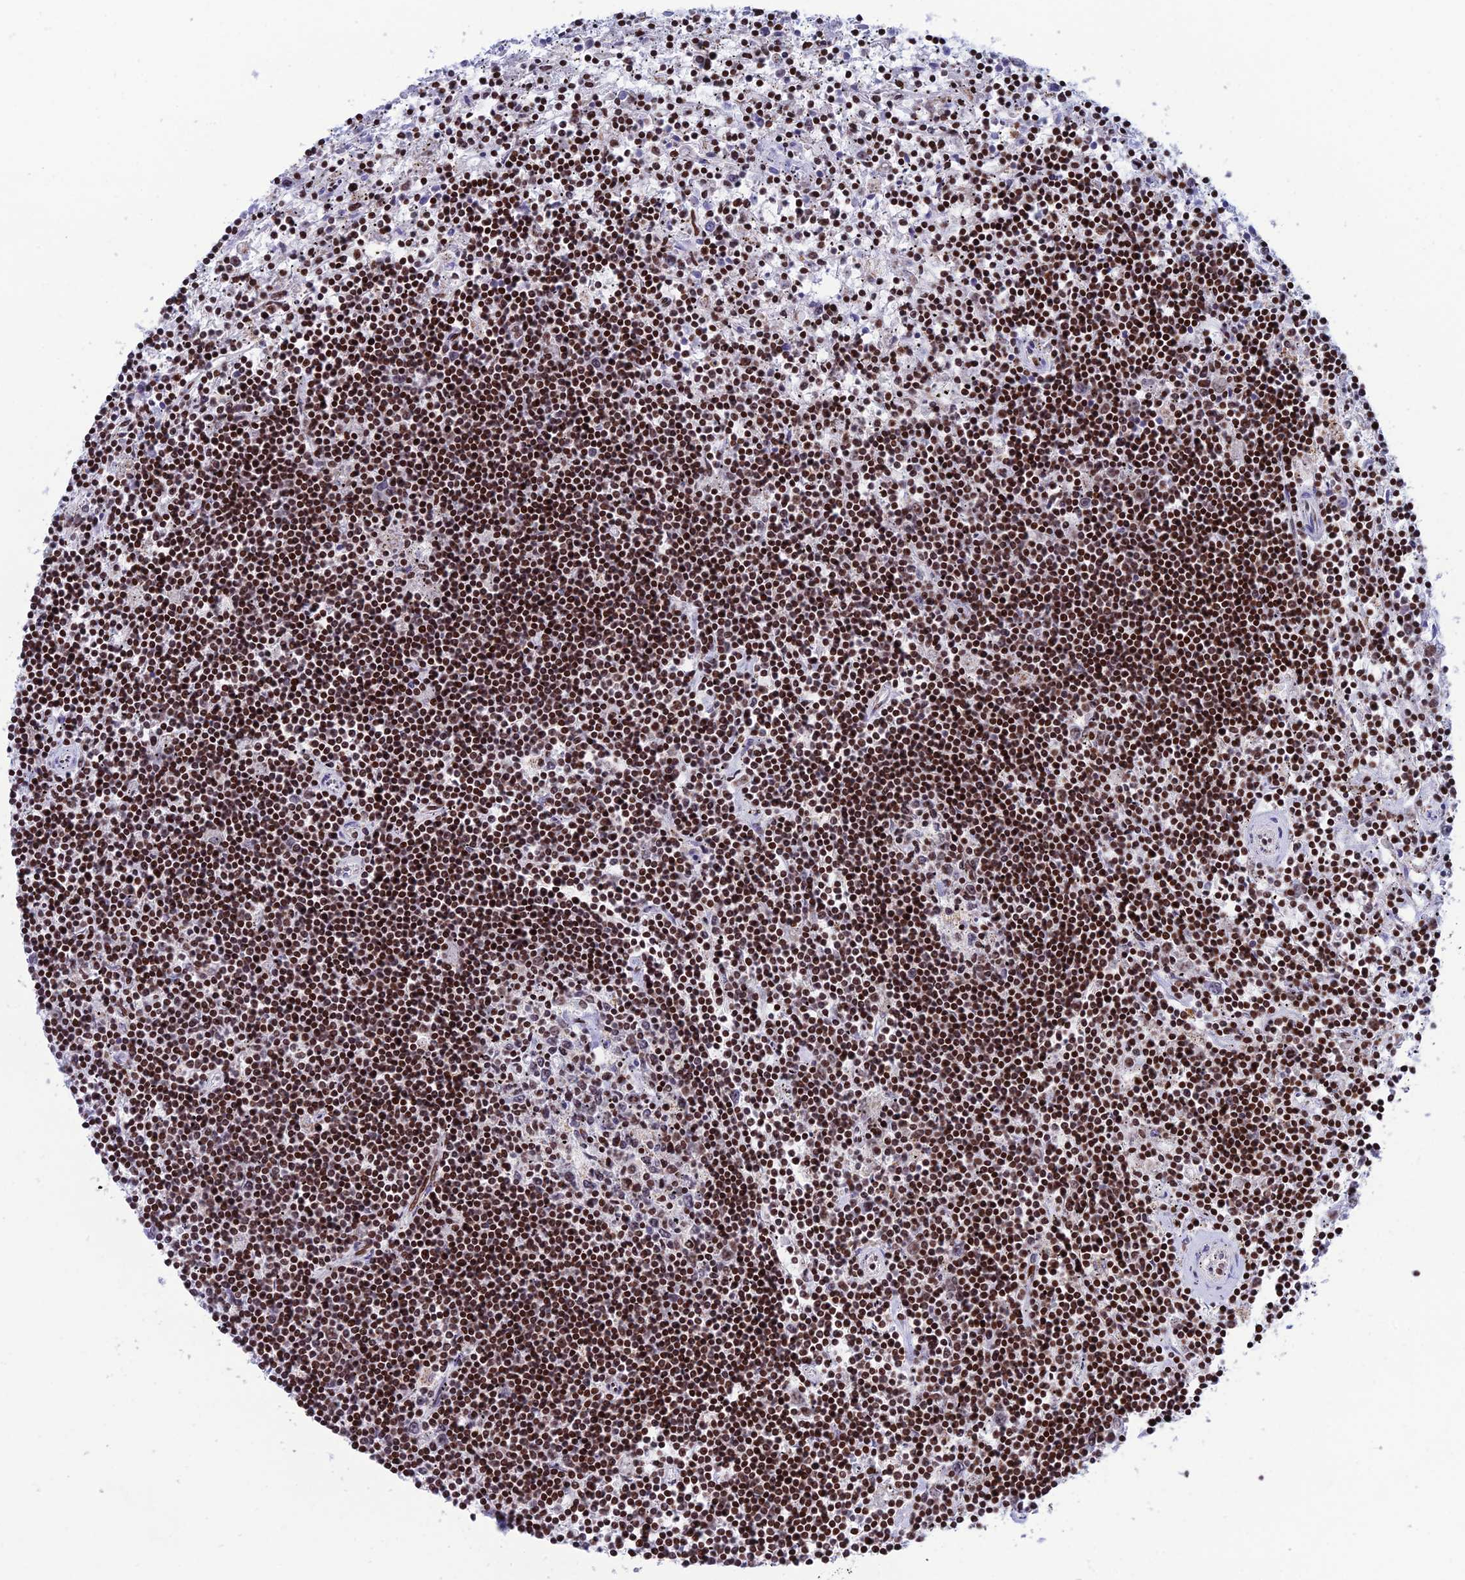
{"staining": {"intensity": "strong", "quantity": ">75%", "location": "nuclear"}, "tissue": "lymphoma", "cell_type": "Tumor cells", "image_type": "cancer", "snomed": [{"axis": "morphology", "description": "Malignant lymphoma, non-Hodgkin's type, Low grade"}, {"axis": "topography", "description": "Spleen"}], "caption": "A histopathology image showing strong nuclear staining in about >75% of tumor cells in lymphoma, as visualized by brown immunohistochemical staining.", "gene": "AFF3", "patient": {"sex": "male", "age": 76}}